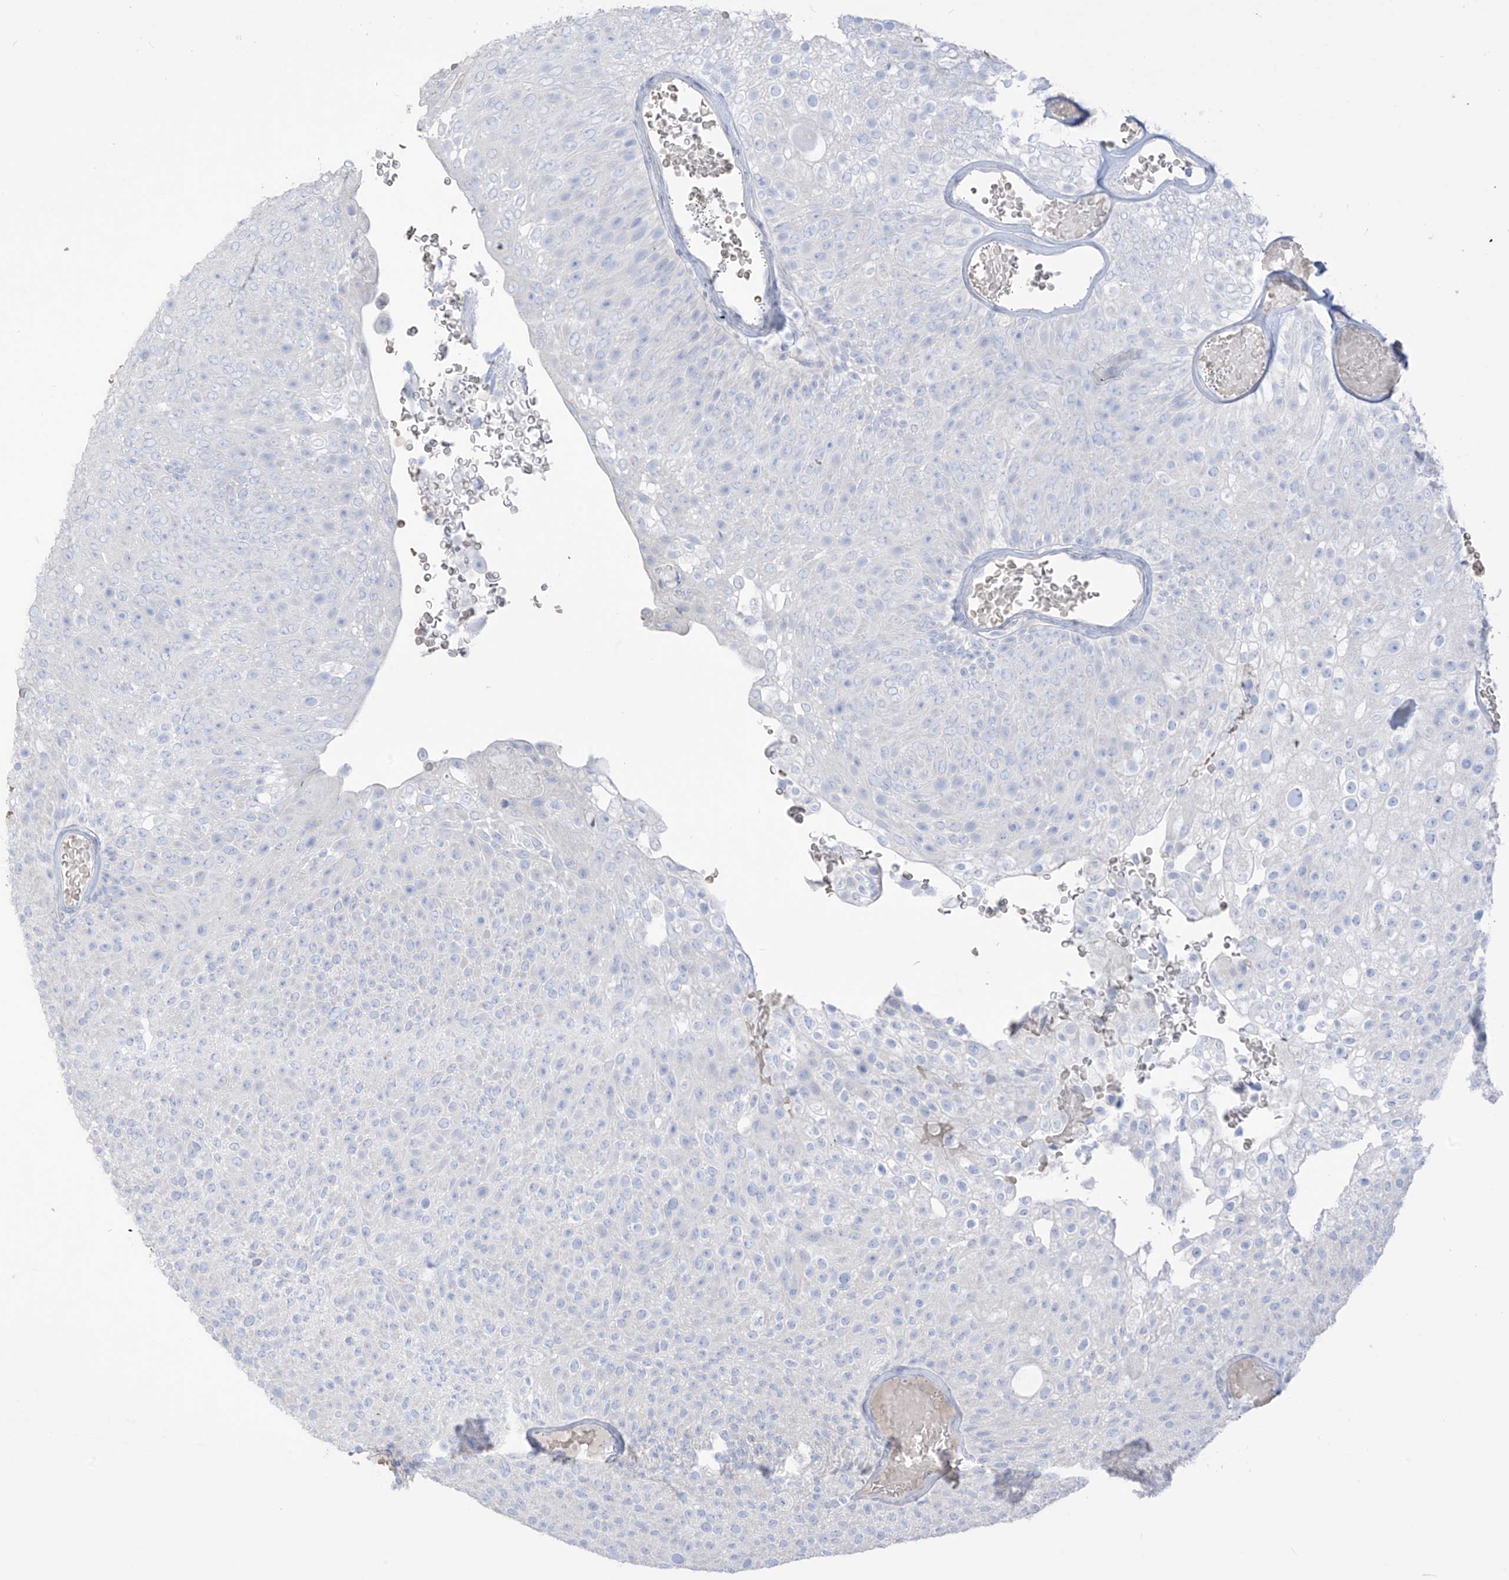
{"staining": {"intensity": "negative", "quantity": "none", "location": "none"}, "tissue": "urothelial cancer", "cell_type": "Tumor cells", "image_type": "cancer", "snomed": [{"axis": "morphology", "description": "Urothelial carcinoma, Low grade"}, {"axis": "topography", "description": "Urinary bladder"}], "caption": "Tumor cells are negative for brown protein staining in urothelial carcinoma (low-grade).", "gene": "ASPRV1", "patient": {"sex": "male", "age": 78}}